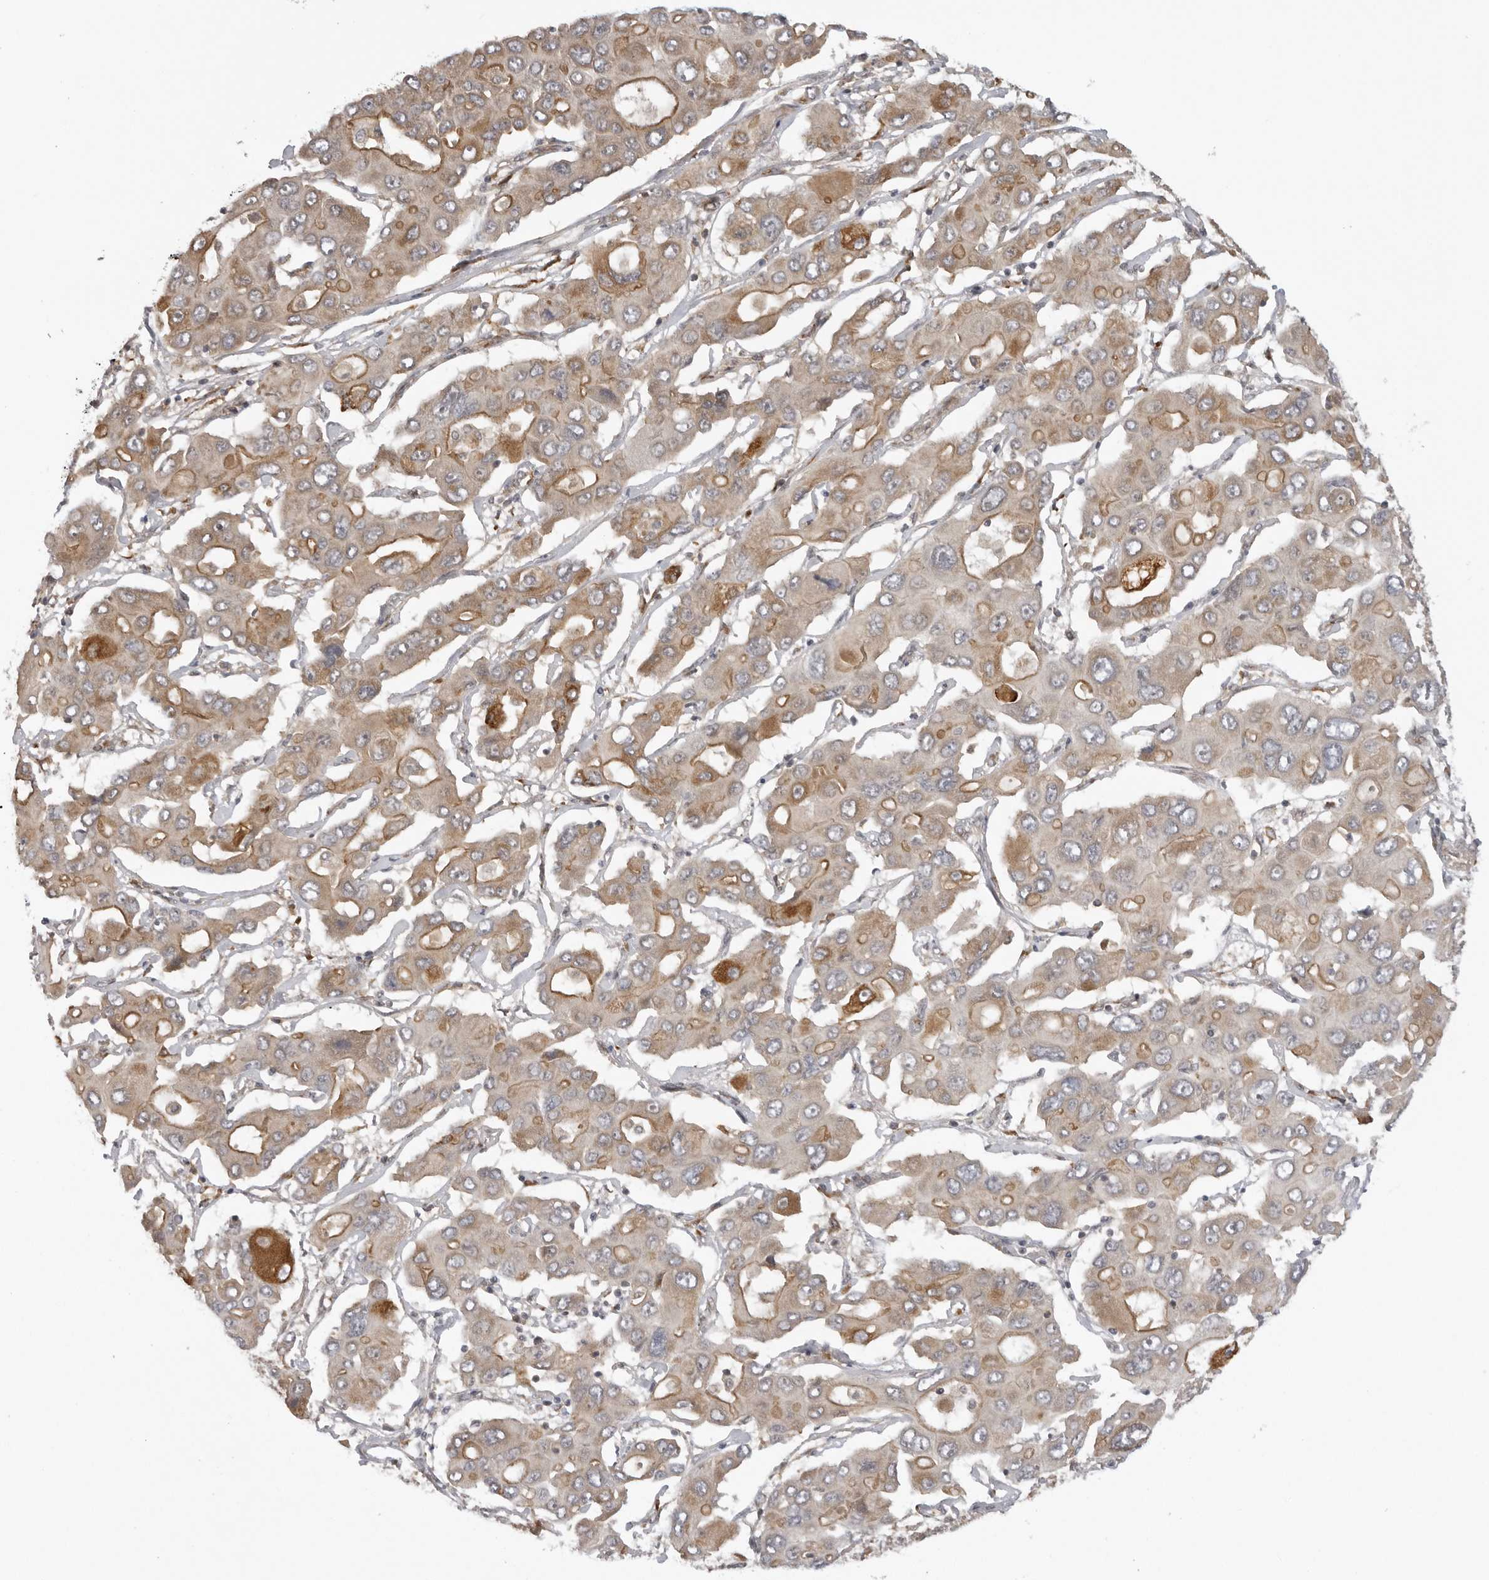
{"staining": {"intensity": "moderate", "quantity": "<25%", "location": "cytoplasmic/membranous"}, "tissue": "liver cancer", "cell_type": "Tumor cells", "image_type": "cancer", "snomed": [{"axis": "morphology", "description": "Cholangiocarcinoma"}, {"axis": "topography", "description": "Liver"}], "caption": "Protein expression analysis of human cholangiocarcinoma (liver) reveals moderate cytoplasmic/membranous positivity in approximately <25% of tumor cells. The protein is stained brown, and the nuclei are stained in blue (DAB (3,3'-diaminobenzidine) IHC with brightfield microscopy, high magnification).", "gene": "DNAH14", "patient": {"sex": "male", "age": 67}}